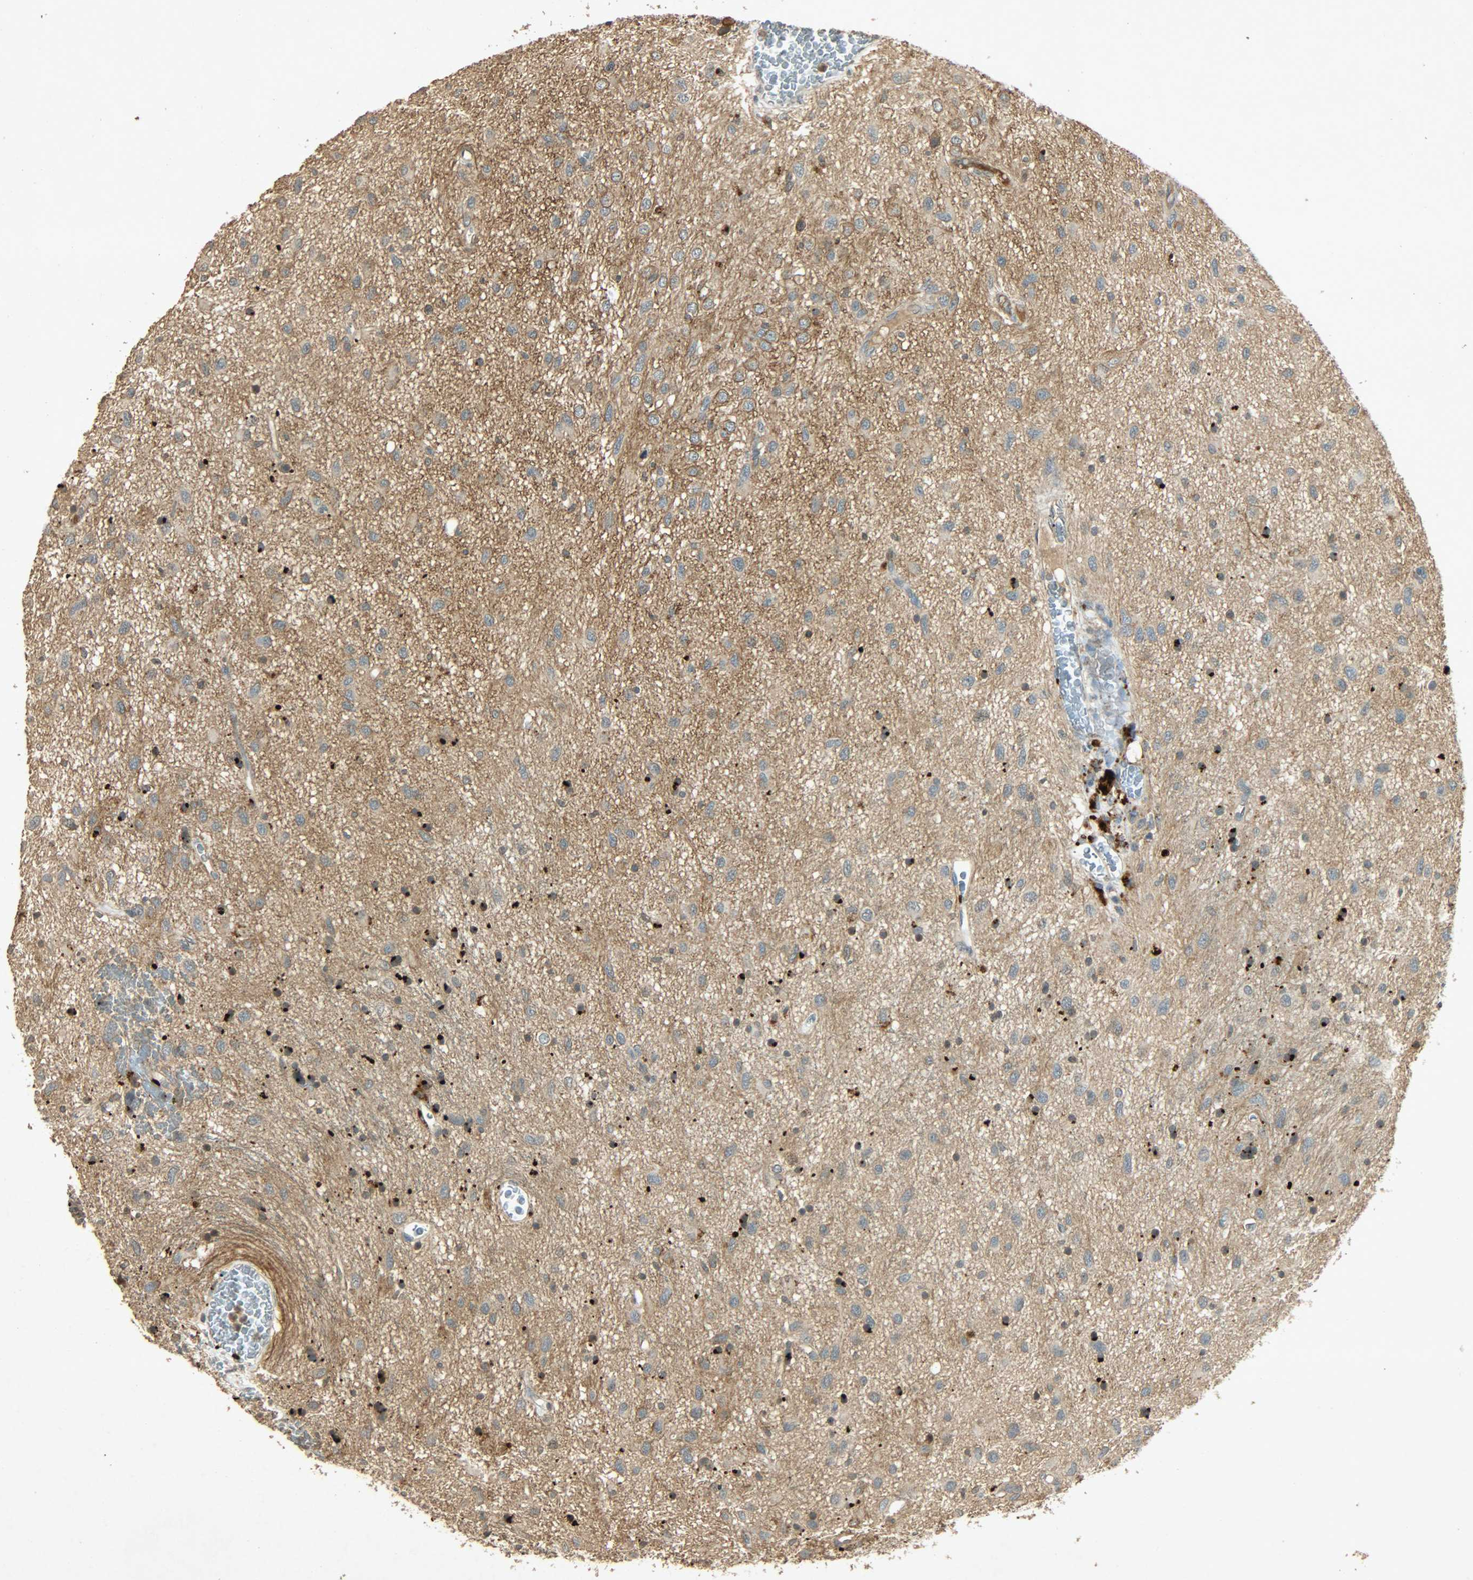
{"staining": {"intensity": "moderate", "quantity": ">75%", "location": "cytoplasmic/membranous"}, "tissue": "glioma", "cell_type": "Tumor cells", "image_type": "cancer", "snomed": [{"axis": "morphology", "description": "Glioma, malignant, Low grade"}, {"axis": "topography", "description": "Brain"}], "caption": "A brown stain labels moderate cytoplasmic/membranous staining of a protein in human glioma tumor cells. Immunohistochemistry stains the protein in brown and the nuclei are stained blue.", "gene": "ATP2B1", "patient": {"sex": "male", "age": 77}}